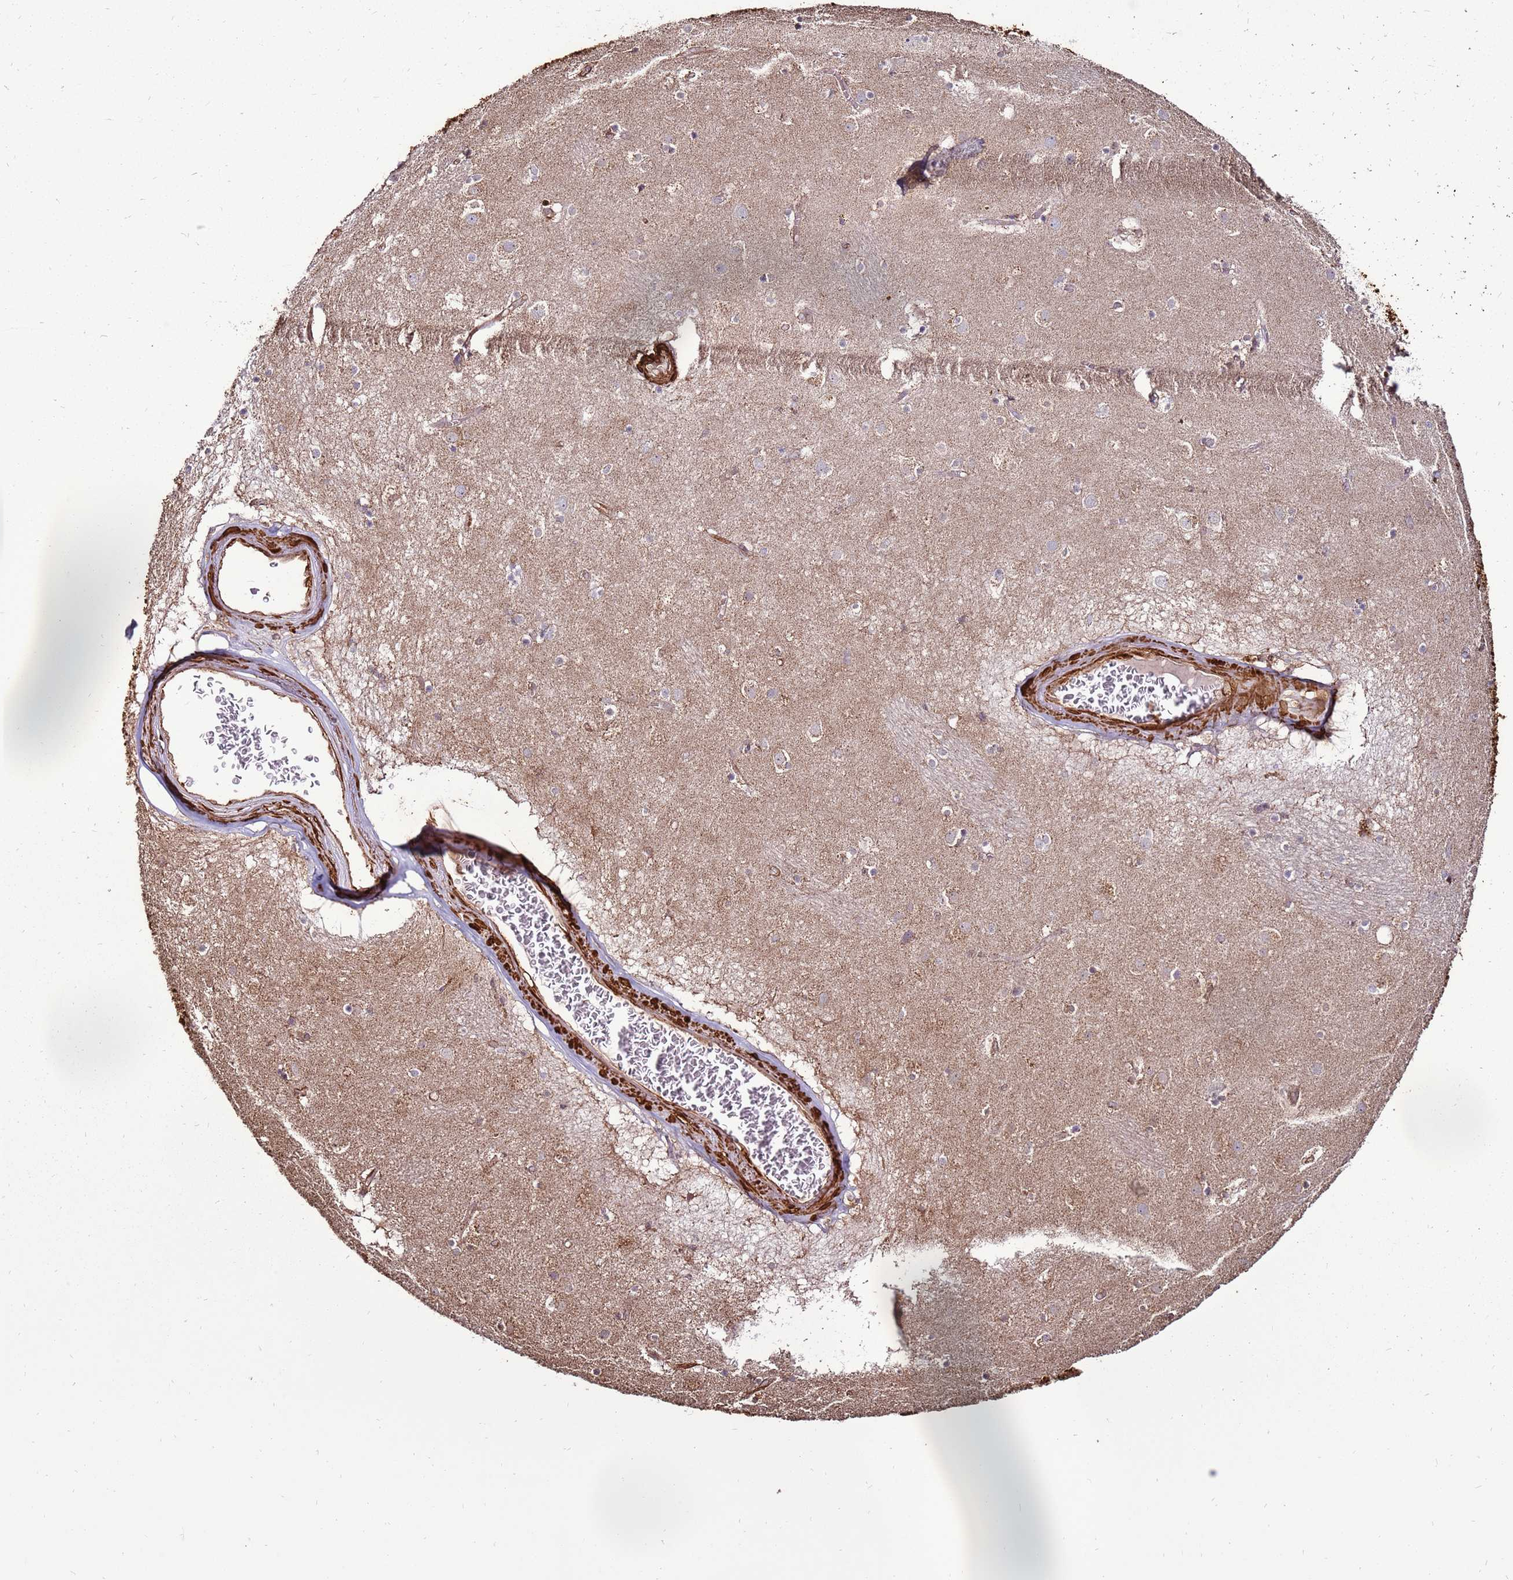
{"staining": {"intensity": "negative", "quantity": "none", "location": "none"}, "tissue": "caudate", "cell_type": "Glial cells", "image_type": "normal", "snomed": [{"axis": "morphology", "description": "Normal tissue, NOS"}, {"axis": "topography", "description": "Lateral ventricle wall"}], "caption": "A histopathology image of caudate stained for a protein exhibits no brown staining in glial cells.", "gene": "DDX59", "patient": {"sex": "male", "age": 70}}